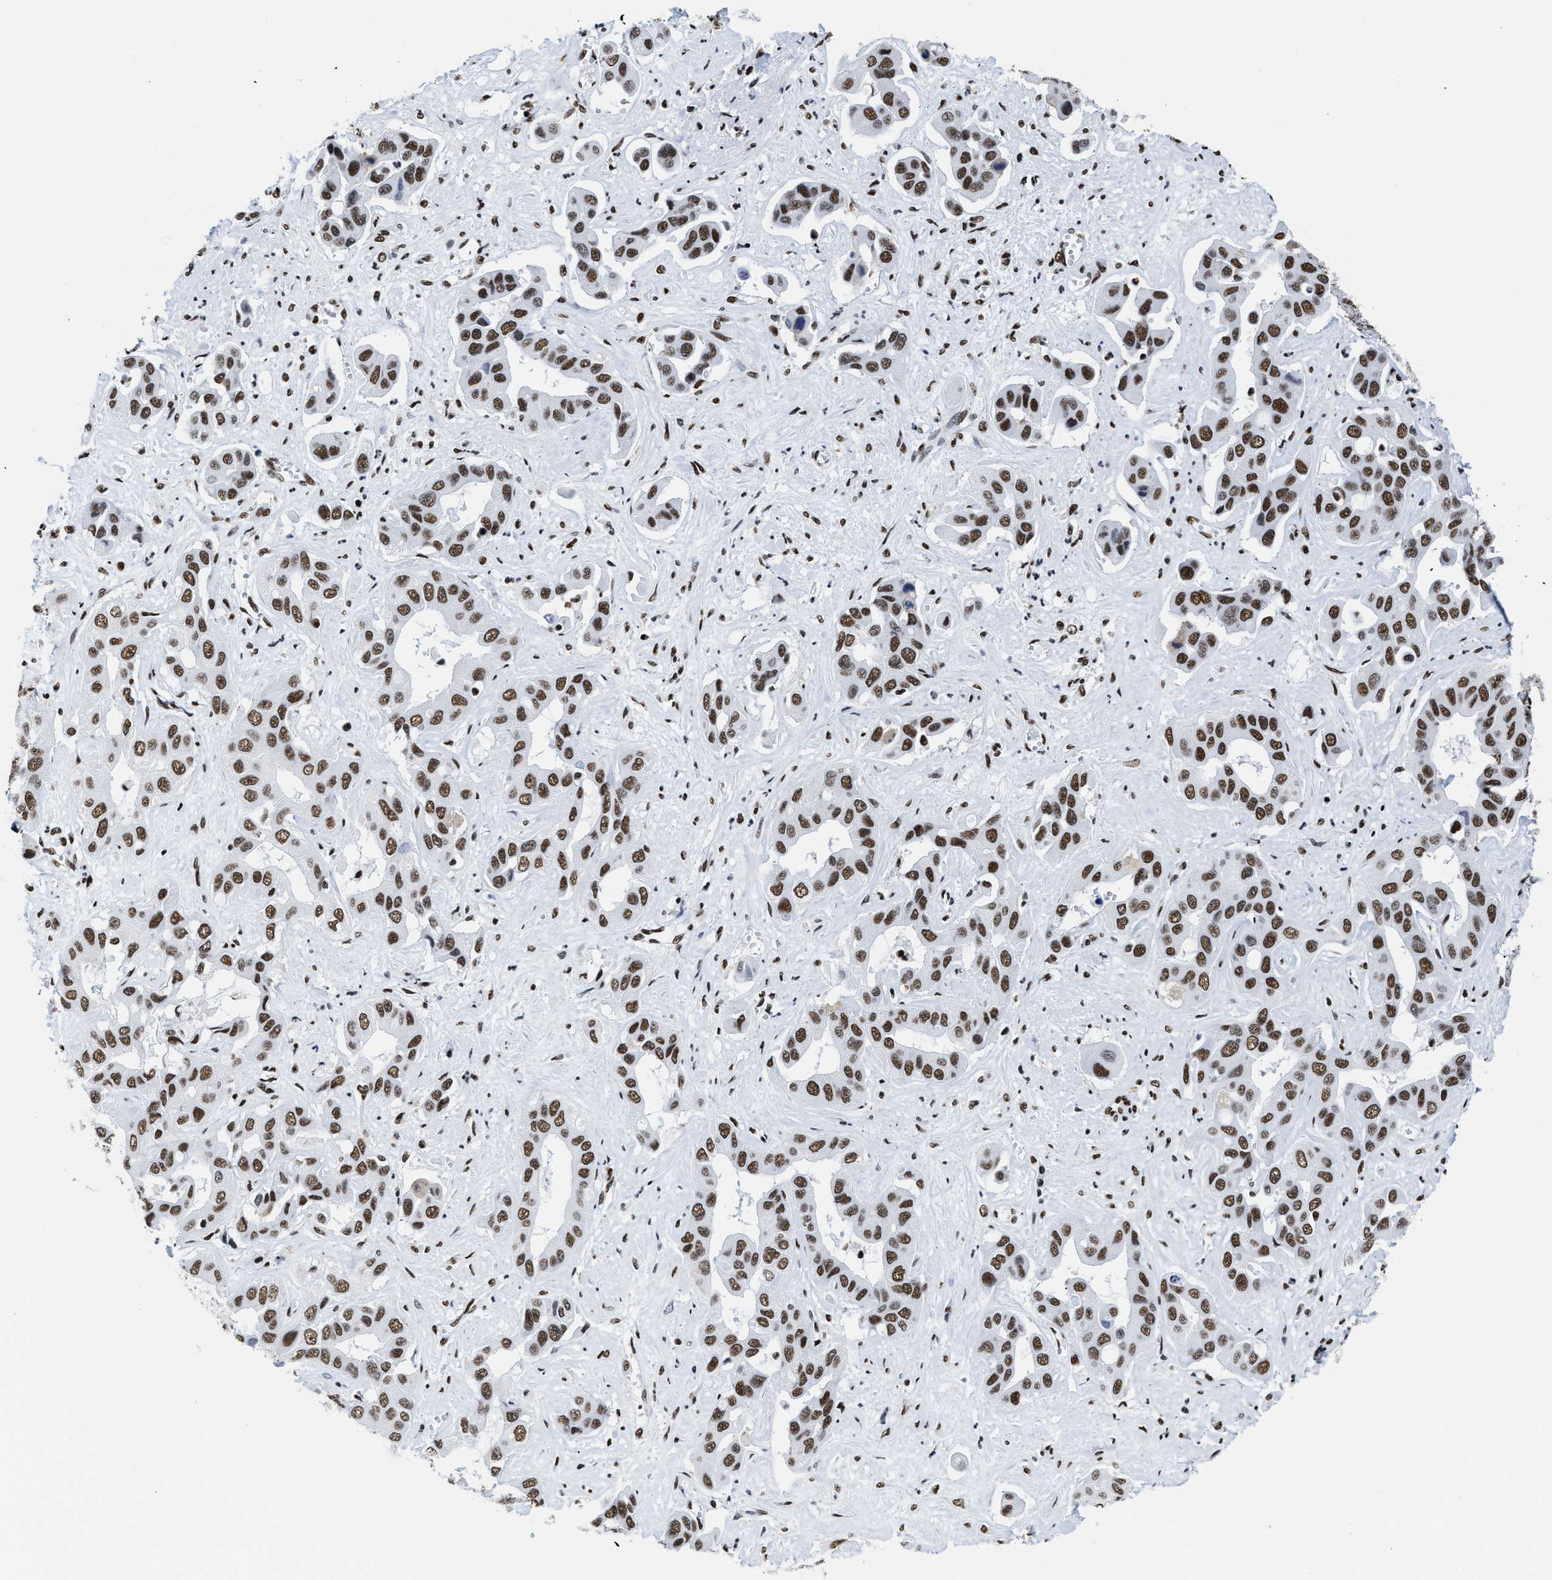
{"staining": {"intensity": "strong", "quantity": "25%-75%", "location": "nuclear"}, "tissue": "liver cancer", "cell_type": "Tumor cells", "image_type": "cancer", "snomed": [{"axis": "morphology", "description": "Cholangiocarcinoma"}, {"axis": "topography", "description": "Liver"}], "caption": "Protein positivity by IHC shows strong nuclear staining in approximately 25%-75% of tumor cells in liver cancer (cholangiocarcinoma). The protein of interest is shown in brown color, while the nuclei are stained blue.", "gene": "SMARCC2", "patient": {"sex": "female", "age": 52}}